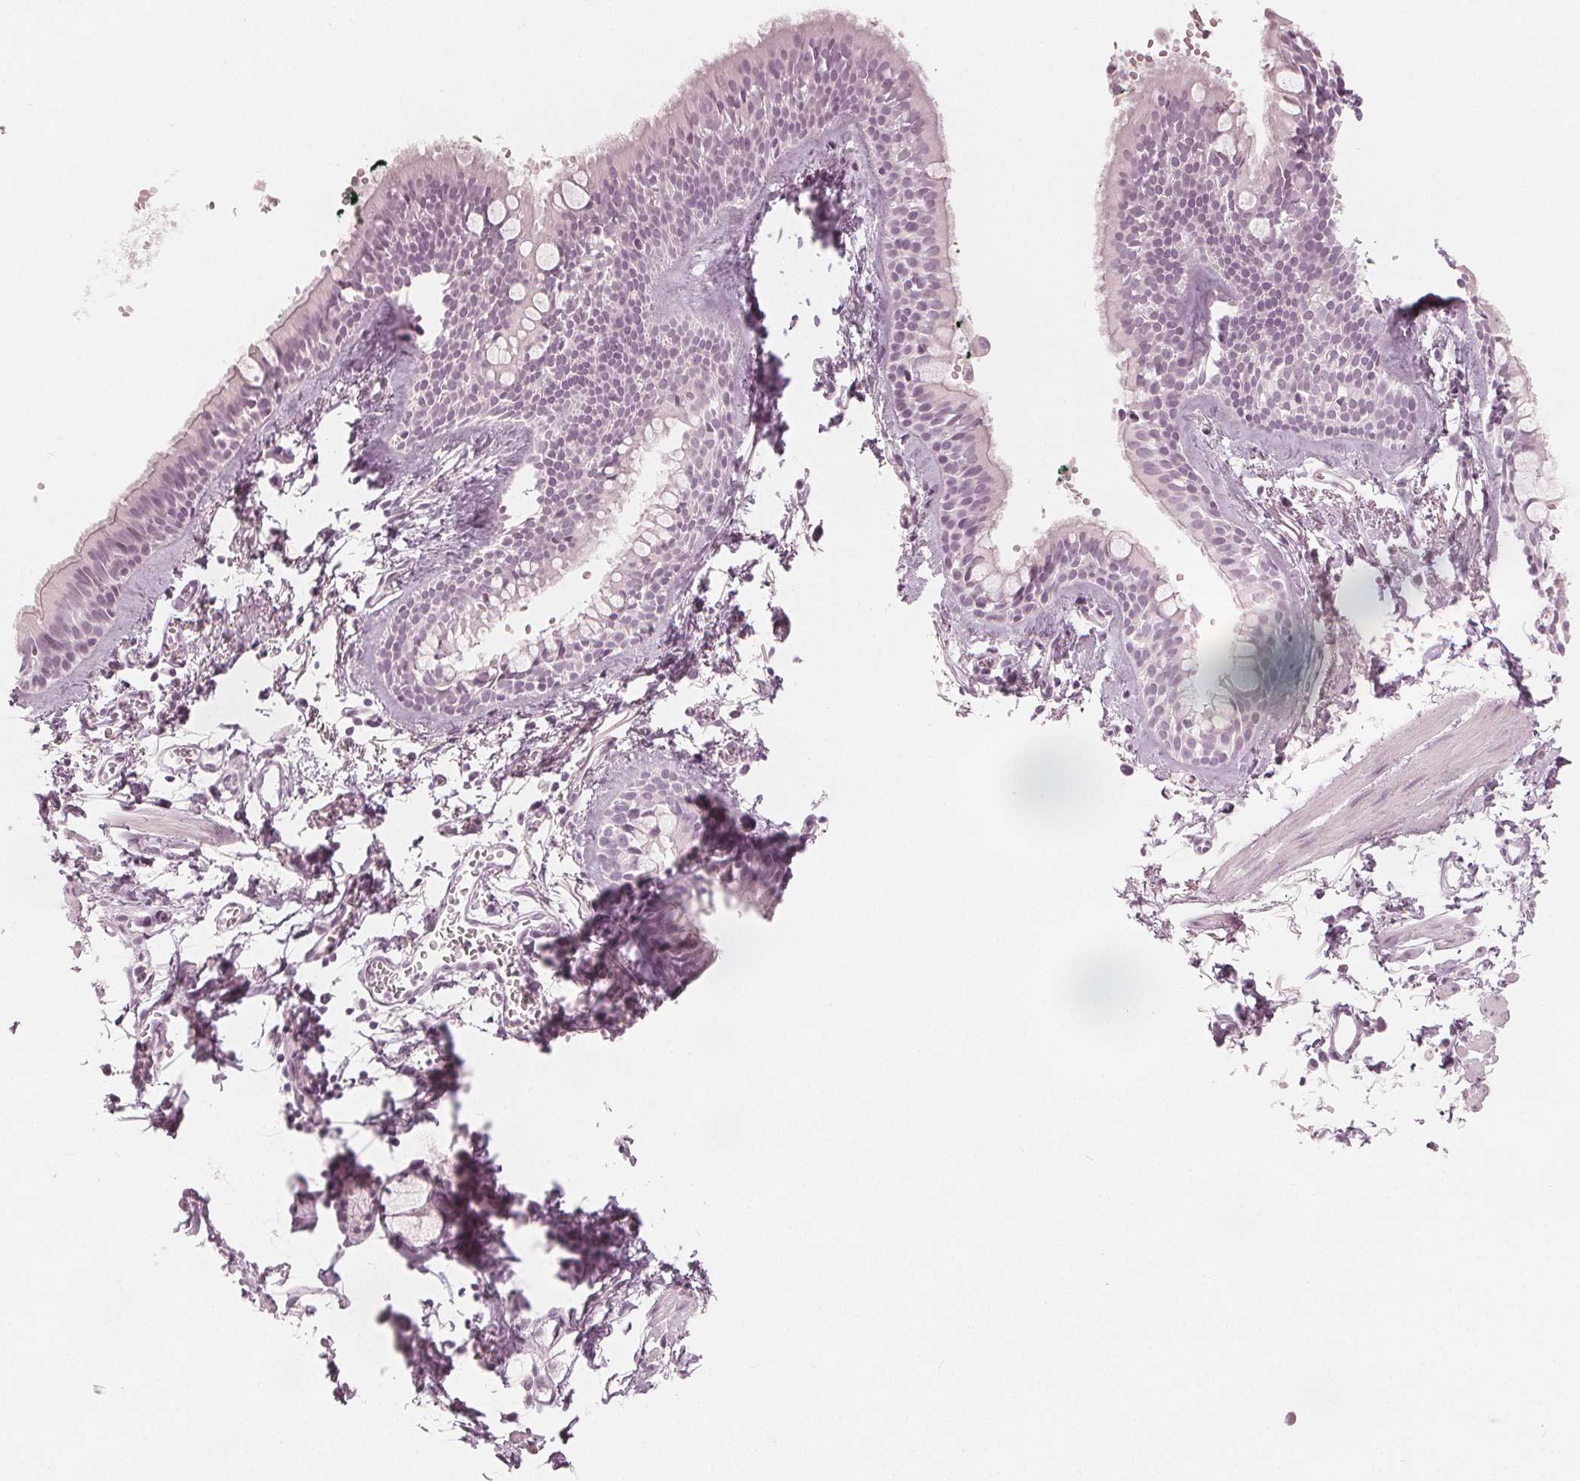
{"staining": {"intensity": "negative", "quantity": "none", "location": "none"}, "tissue": "bronchus", "cell_type": "Respiratory epithelial cells", "image_type": "normal", "snomed": [{"axis": "morphology", "description": "Normal tissue, NOS"}, {"axis": "topography", "description": "Cartilage tissue"}, {"axis": "topography", "description": "Bronchus"}], "caption": "Immunohistochemical staining of benign bronchus shows no significant positivity in respiratory epithelial cells.", "gene": "PAEP", "patient": {"sex": "female", "age": 59}}